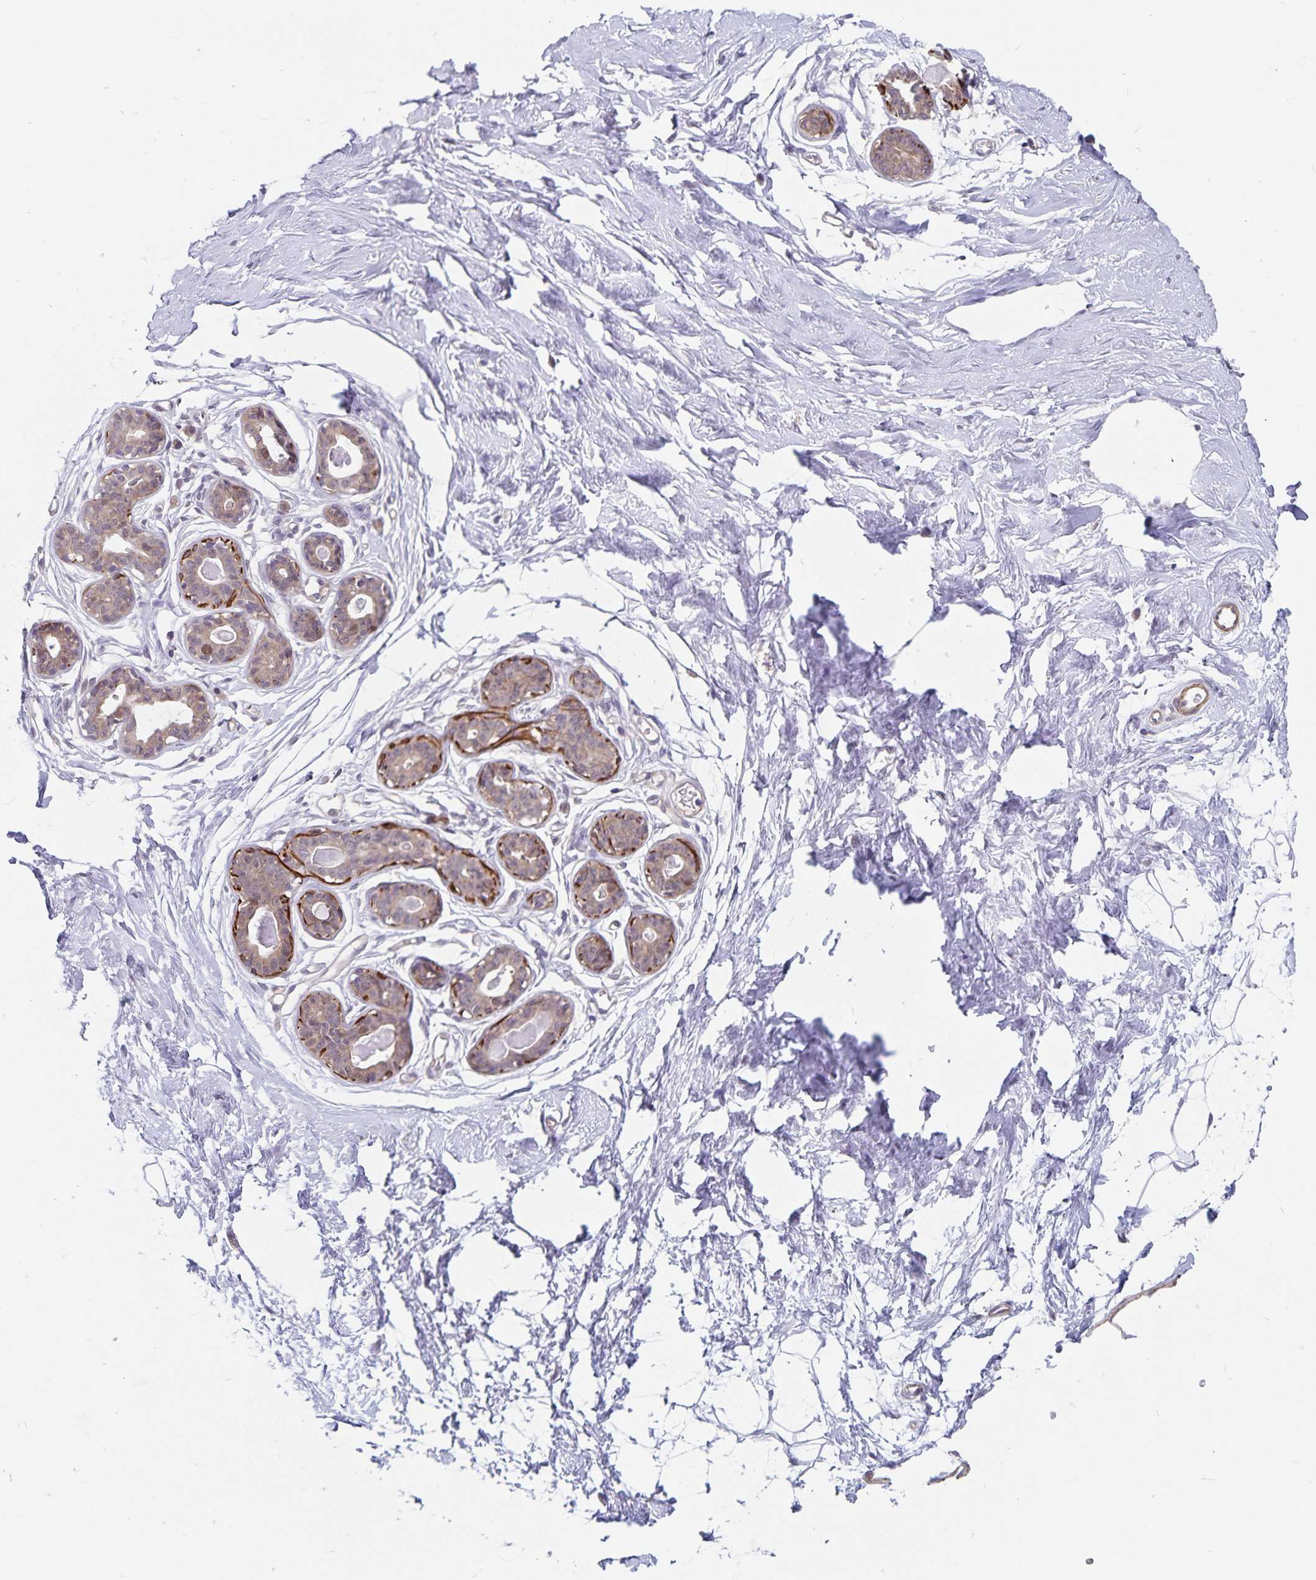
{"staining": {"intensity": "negative", "quantity": "none", "location": "none"}, "tissue": "breast", "cell_type": "Adipocytes", "image_type": "normal", "snomed": [{"axis": "morphology", "description": "Normal tissue, NOS"}, {"axis": "topography", "description": "Breast"}], "caption": "A high-resolution micrograph shows IHC staining of unremarkable breast, which shows no significant staining in adipocytes.", "gene": "BAG6", "patient": {"sex": "female", "age": 45}}